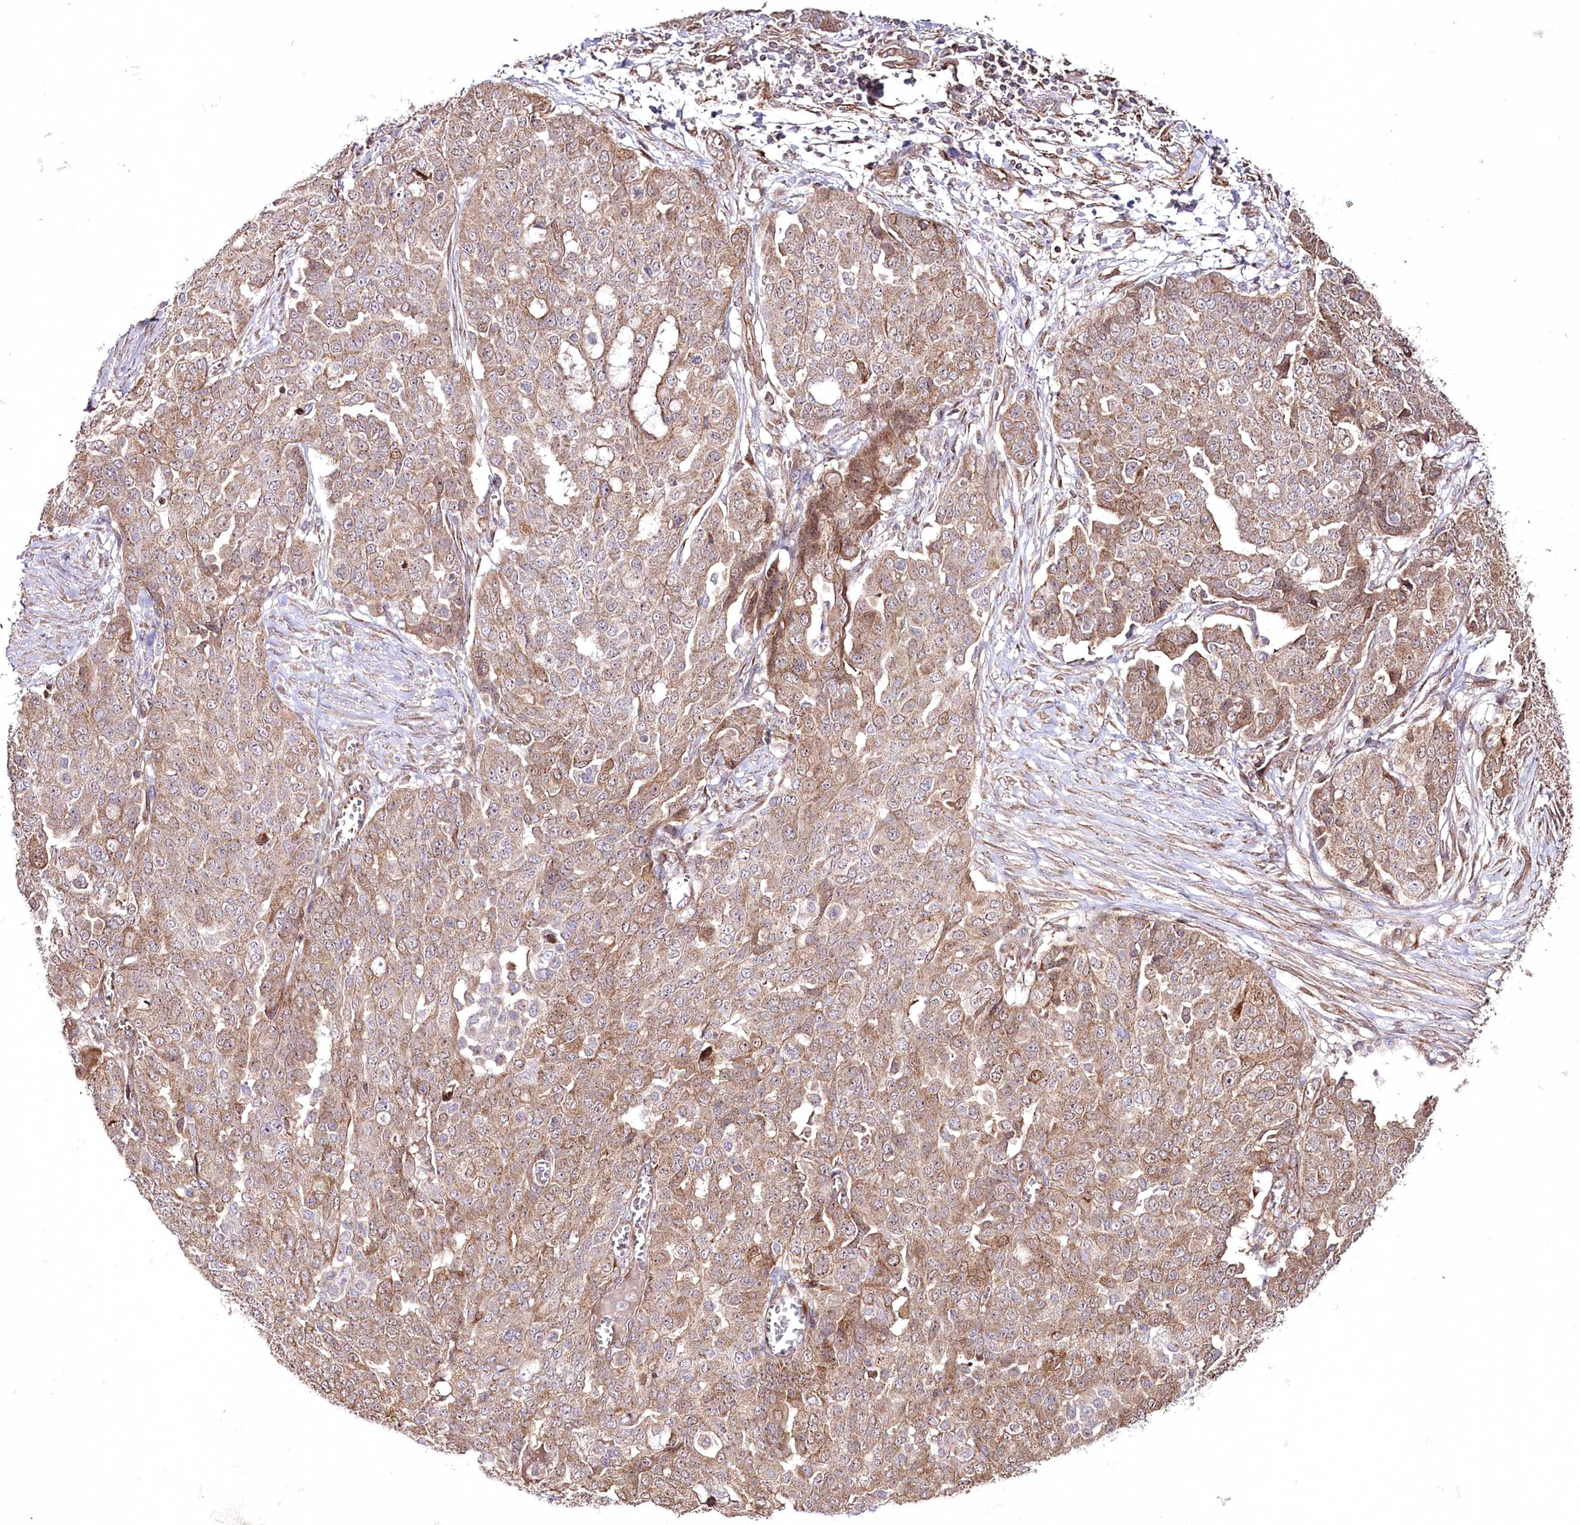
{"staining": {"intensity": "moderate", "quantity": ">75%", "location": "cytoplasmic/membranous"}, "tissue": "ovarian cancer", "cell_type": "Tumor cells", "image_type": "cancer", "snomed": [{"axis": "morphology", "description": "Cystadenocarcinoma, serous, NOS"}, {"axis": "topography", "description": "Soft tissue"}, {"axis": "topography", "description": "Ovary"}], "caption": "A high-resolution micrograph shows immunohistochemistry (IHC) staining of serous cystadenocarcinoma (ovarian), which reveals moderate cytoplasmic/membranous staining in approximately >75% of tumor cells. Using DAB (3,3'-diaminobenzidine) (brown) and hematoxylin (blue) stains, captured at high magnification using brightfield microscopy.", "gene": "REXO2", "patient": {"sex": "female", "age": 57}}